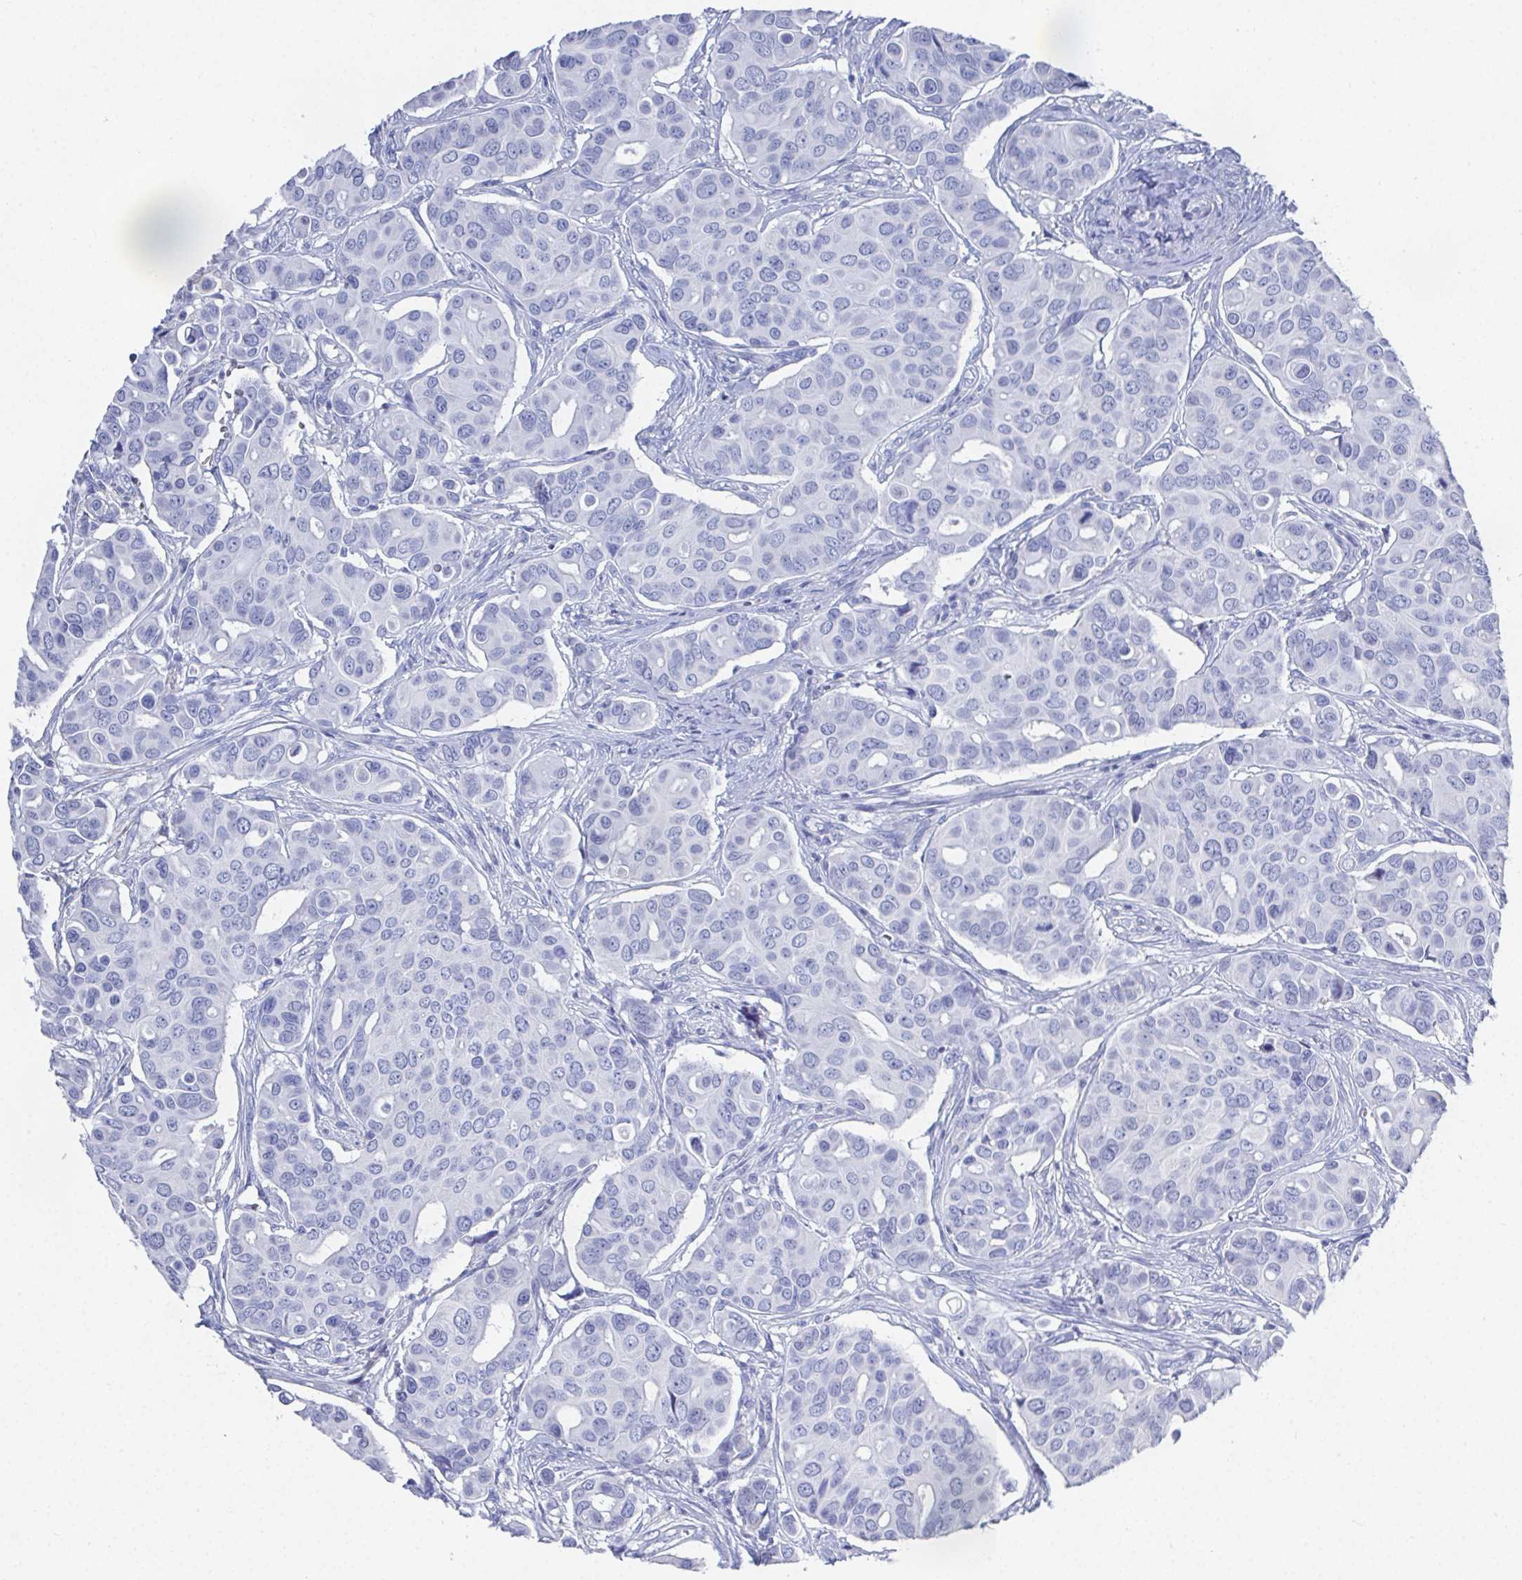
{"staining": {"intensity": "negative", "quantity": "none", "location": "none"}, "tissue": "breast cancer", "cell_type": "Tumor cells", "image_type": "cancer", "snomed": [{"axis": "morphology", "description": "Normal tissue, NOS"}, {"axis": "morphology", "description": "Duct carcinoma"}, {"axis": "topography", "description": "Skin"}, {"axis": "topography", "description": "Breast"}], "caption": "Tumor cells show no significant expression in breast cancer. (DAB (3,3'-diaminobenzidine) immunohistochemistry (IHC), high magnification).", "gene": "GRIA1", "patient": {"sex": "female", "age": 54}}